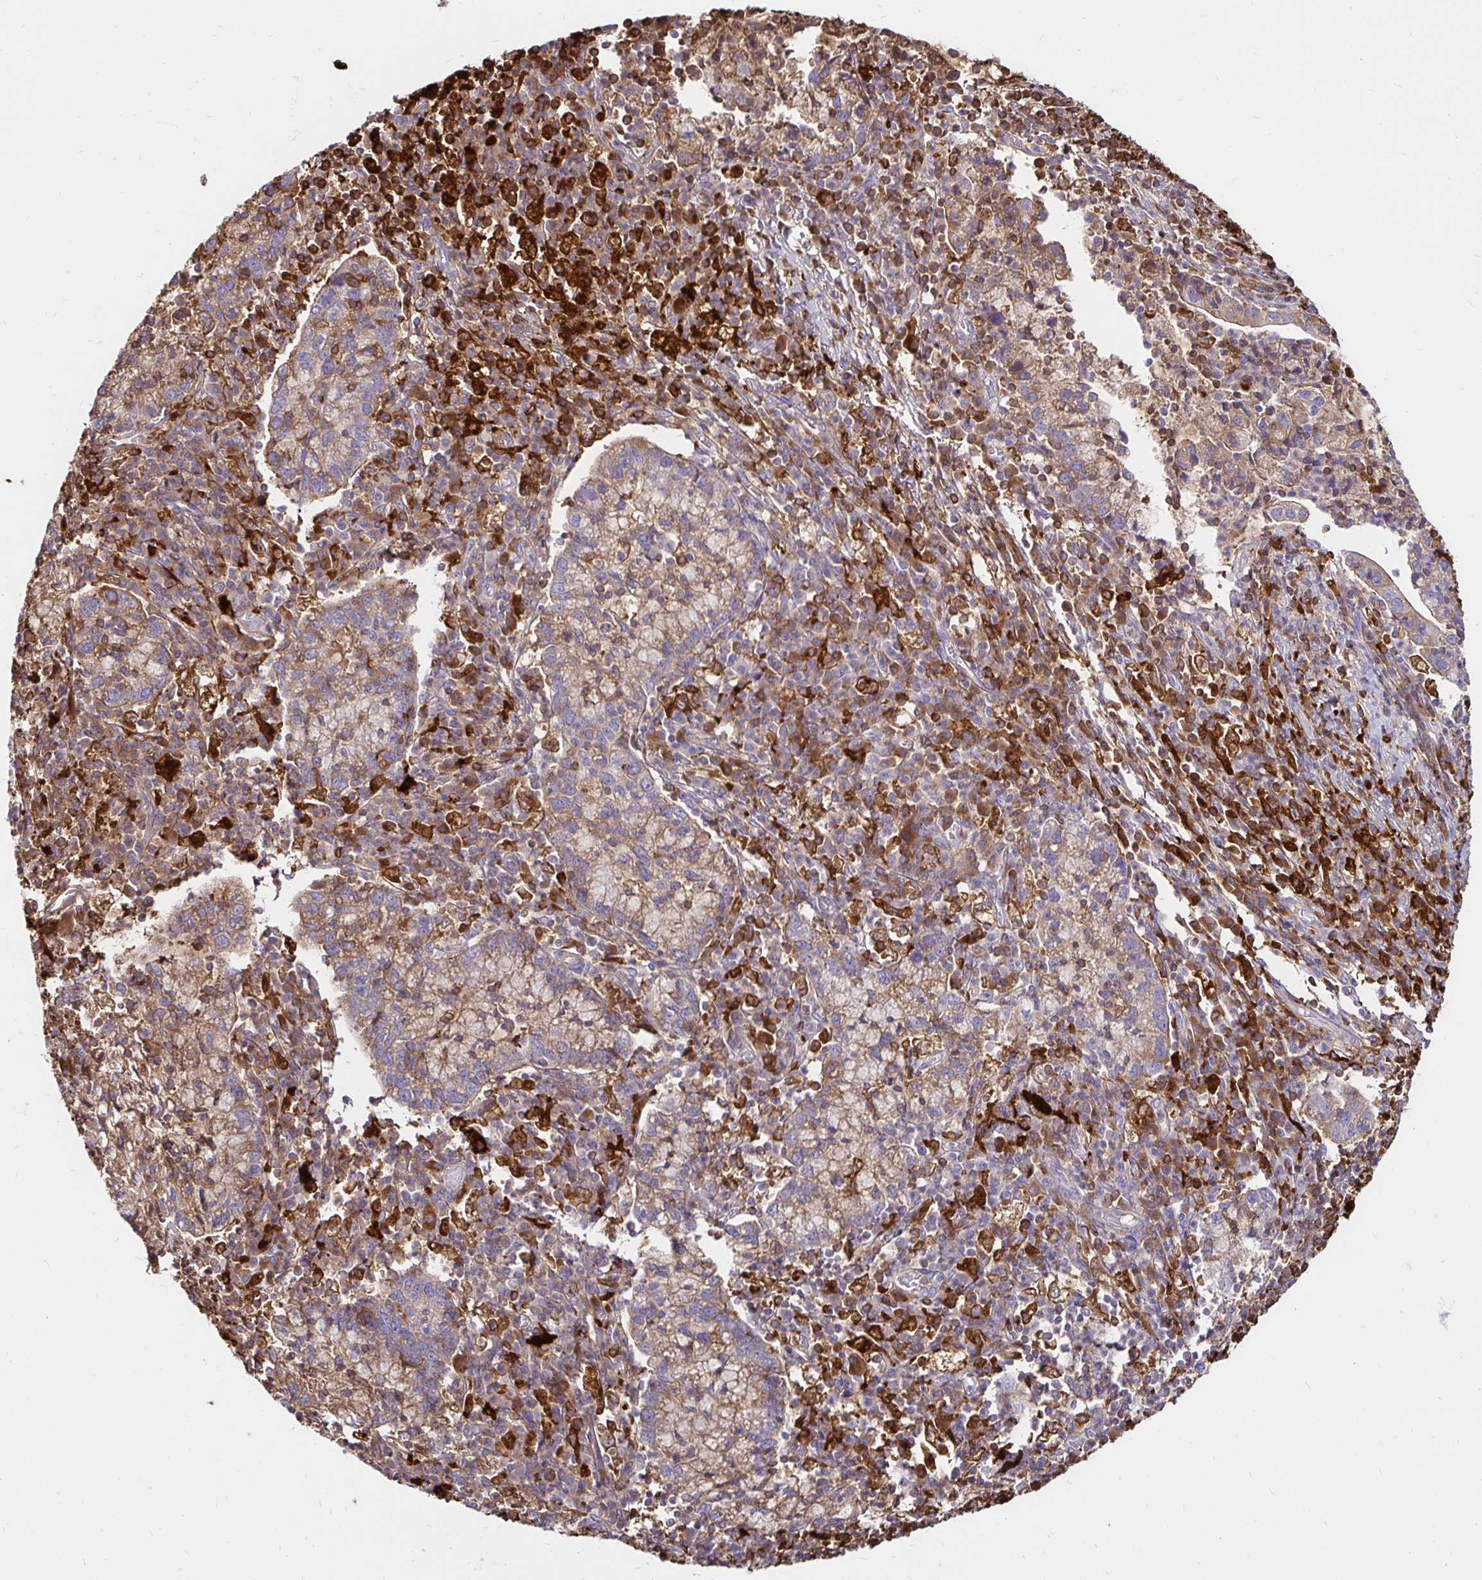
{"staining": {"intensity": "moderate", "quantity": "25%-75%", "location": "cytoplasmic/membranous"}, "tissue": "cervical cancer", "cell_type": "Tumor cells", "image_type": "cancer", "snomed": [{"axis": "morphology", "description": "Normal tissue, NOS"}, {"axis": "morphology", "description": "Adenocarcinoma, NOS"}, {"axis": "topography", "description": "Cervix"}], "caption": "This histopathology image reveals cervical cancer (adenocarcinoma) stained with IHC to label a protein in brown. The cytoplasmic/membranous of tumor cells show moderate positivity for the protein. Nuclei are counter-stained blue.", "gene": "FUCA1", "patient": {"sex": "female", "age": 44}}